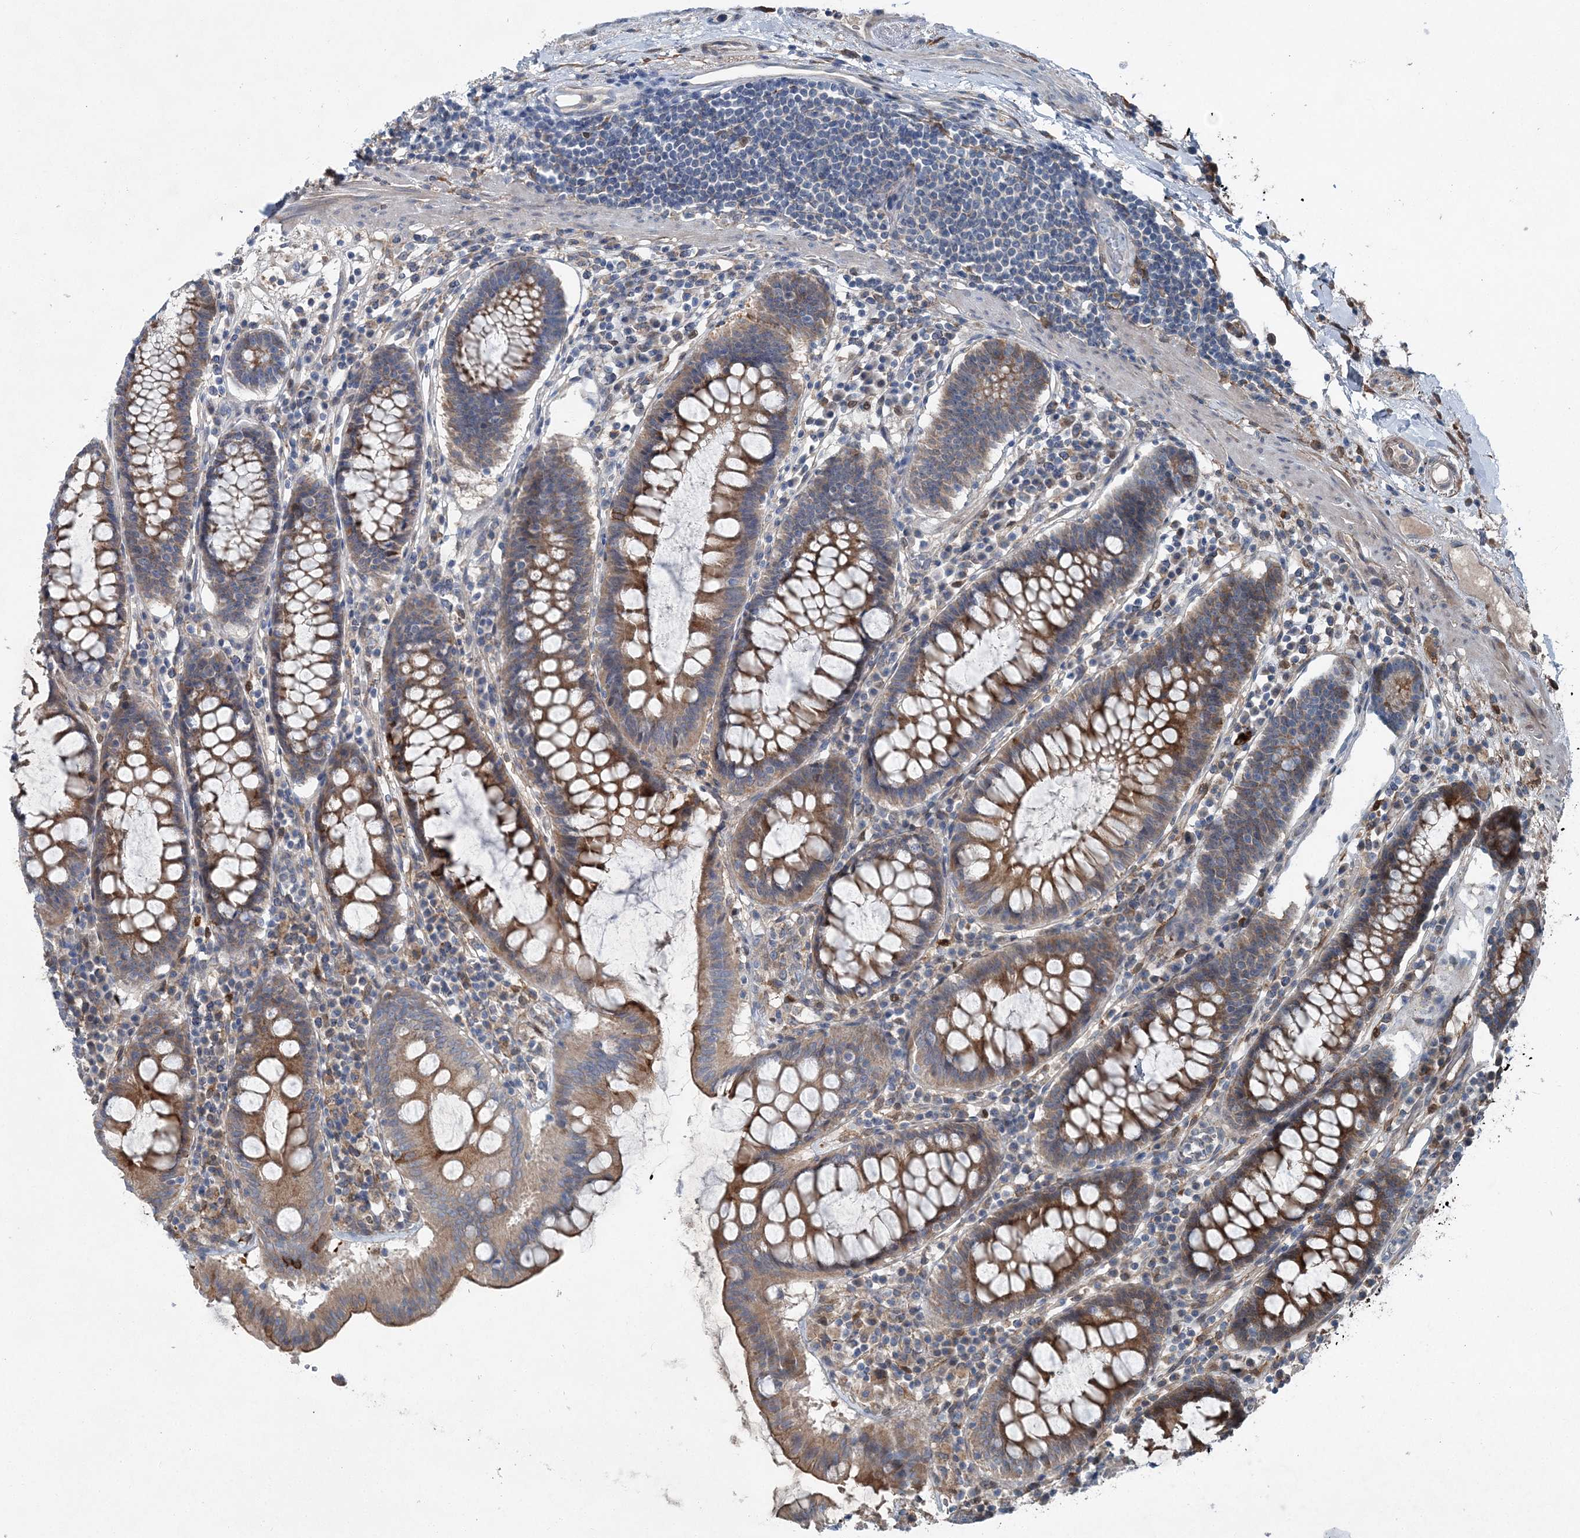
{"staining": {"intensity": "moderate", "quantity": ">75%", "location": "cytoplasmic/membranous"}, "tissue": "colorectal cancer", "cell_type": "Tumor cells", "image_type": "cancer", "snomed": [{"axis": "morphology", "description": "Normal tissue, NOS"}, {"axis": "morphology", "description": "Adenocarcinoma, NOS"}, {"axis": "topography", "description": "Colon"}], "caption": "Moderate cytoplasmic/membranous expression is identified in approximately >75% of tumor cells in adenocarcinoma (colorectal).", "gene": "SPOPL", "patient": {"sex": "female", "age": 75}}